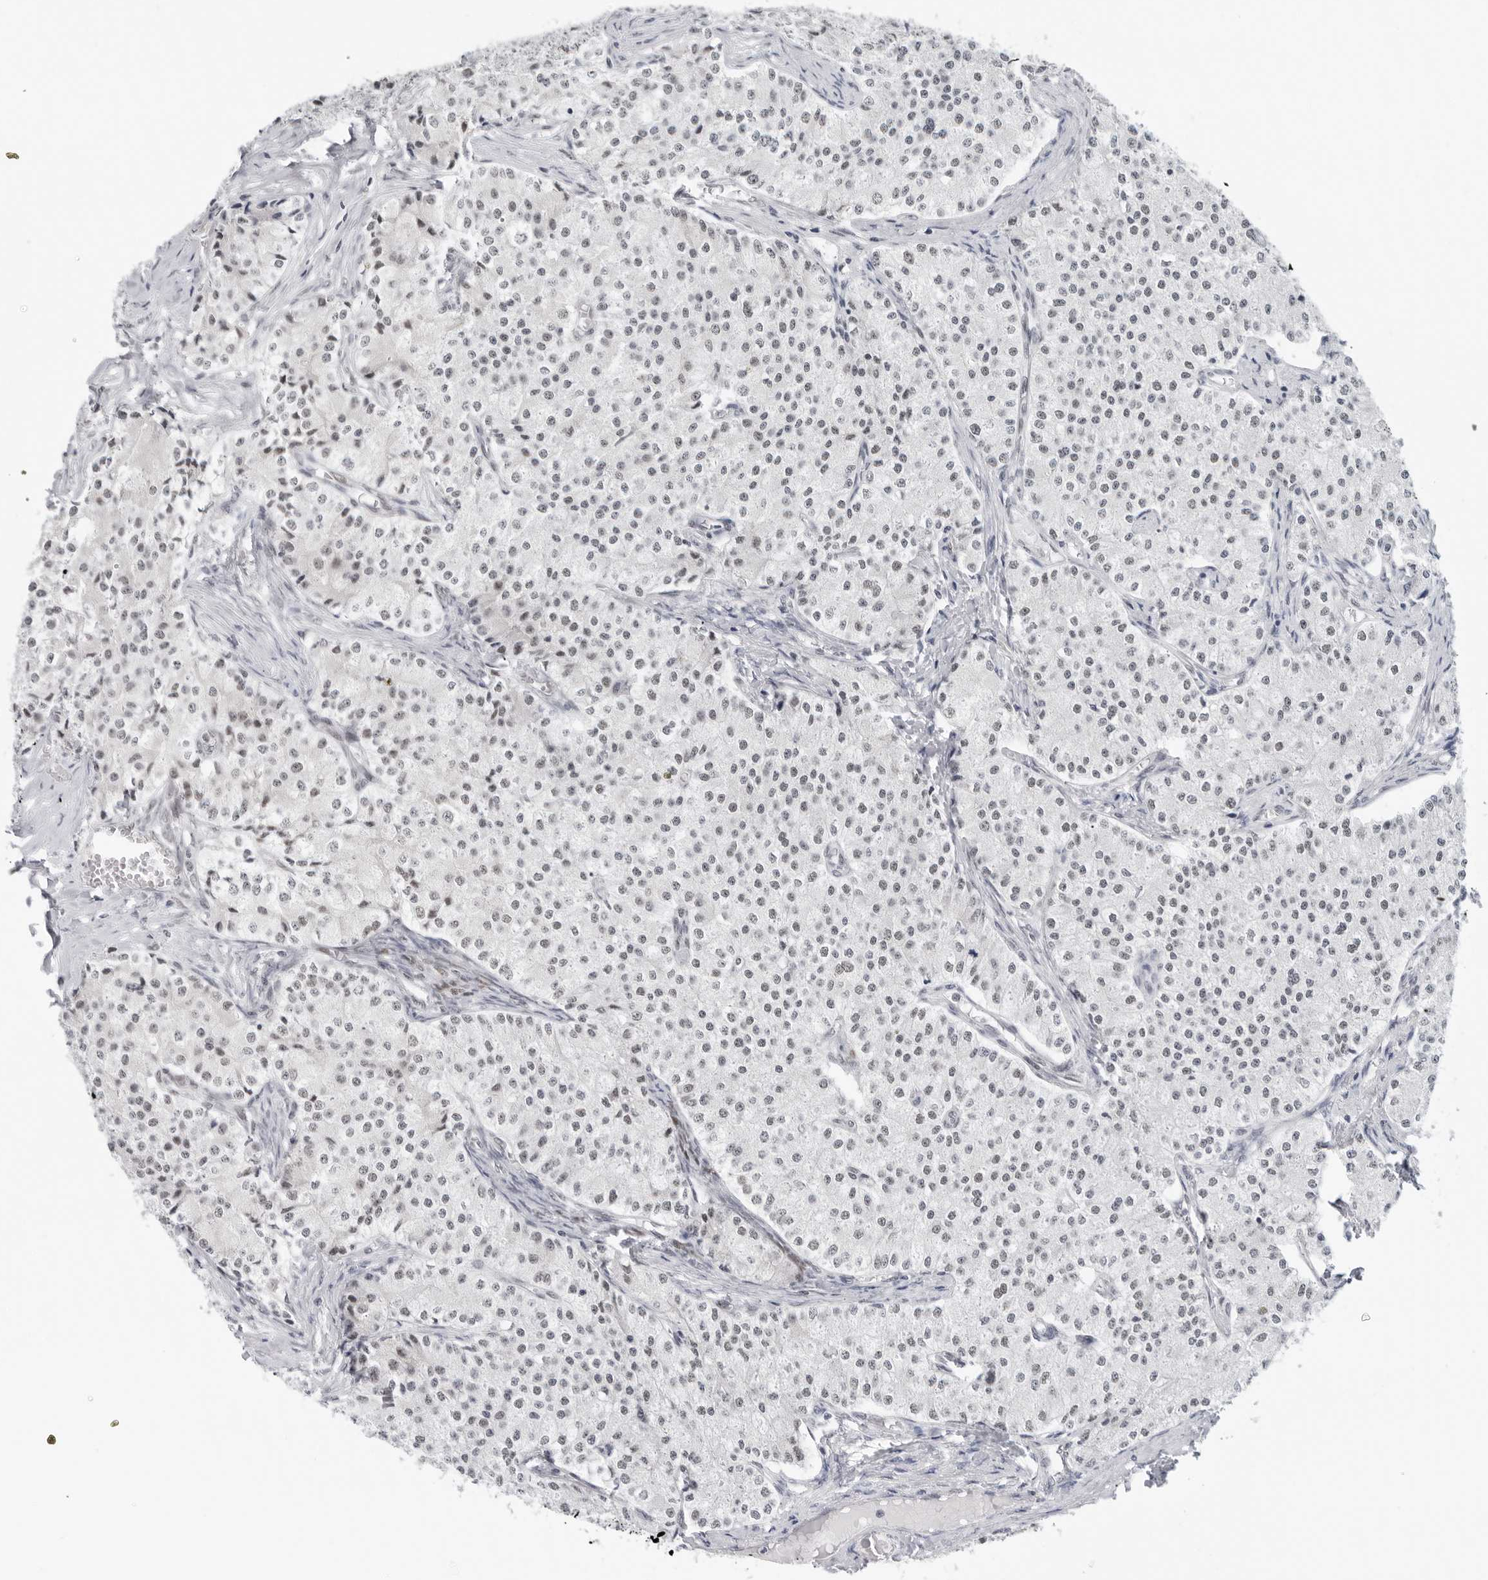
{"staining": {"intensity": "negative", "quantity": "none", "location": "none"}, "tissue": "carcinoid", "cell_type": "Tumor cells", "image_type": "cancer", "snomed": [{"axis": "morphology", "description": "Carcinoid, malignant, NOS"}, {"axis": "topography", "description": "Colon"}], "caption": "The image reveals no staining of tumor cells in carcinoid.", "gene": "FOXK2", "patient": {"sex": "female", "age": 52}}